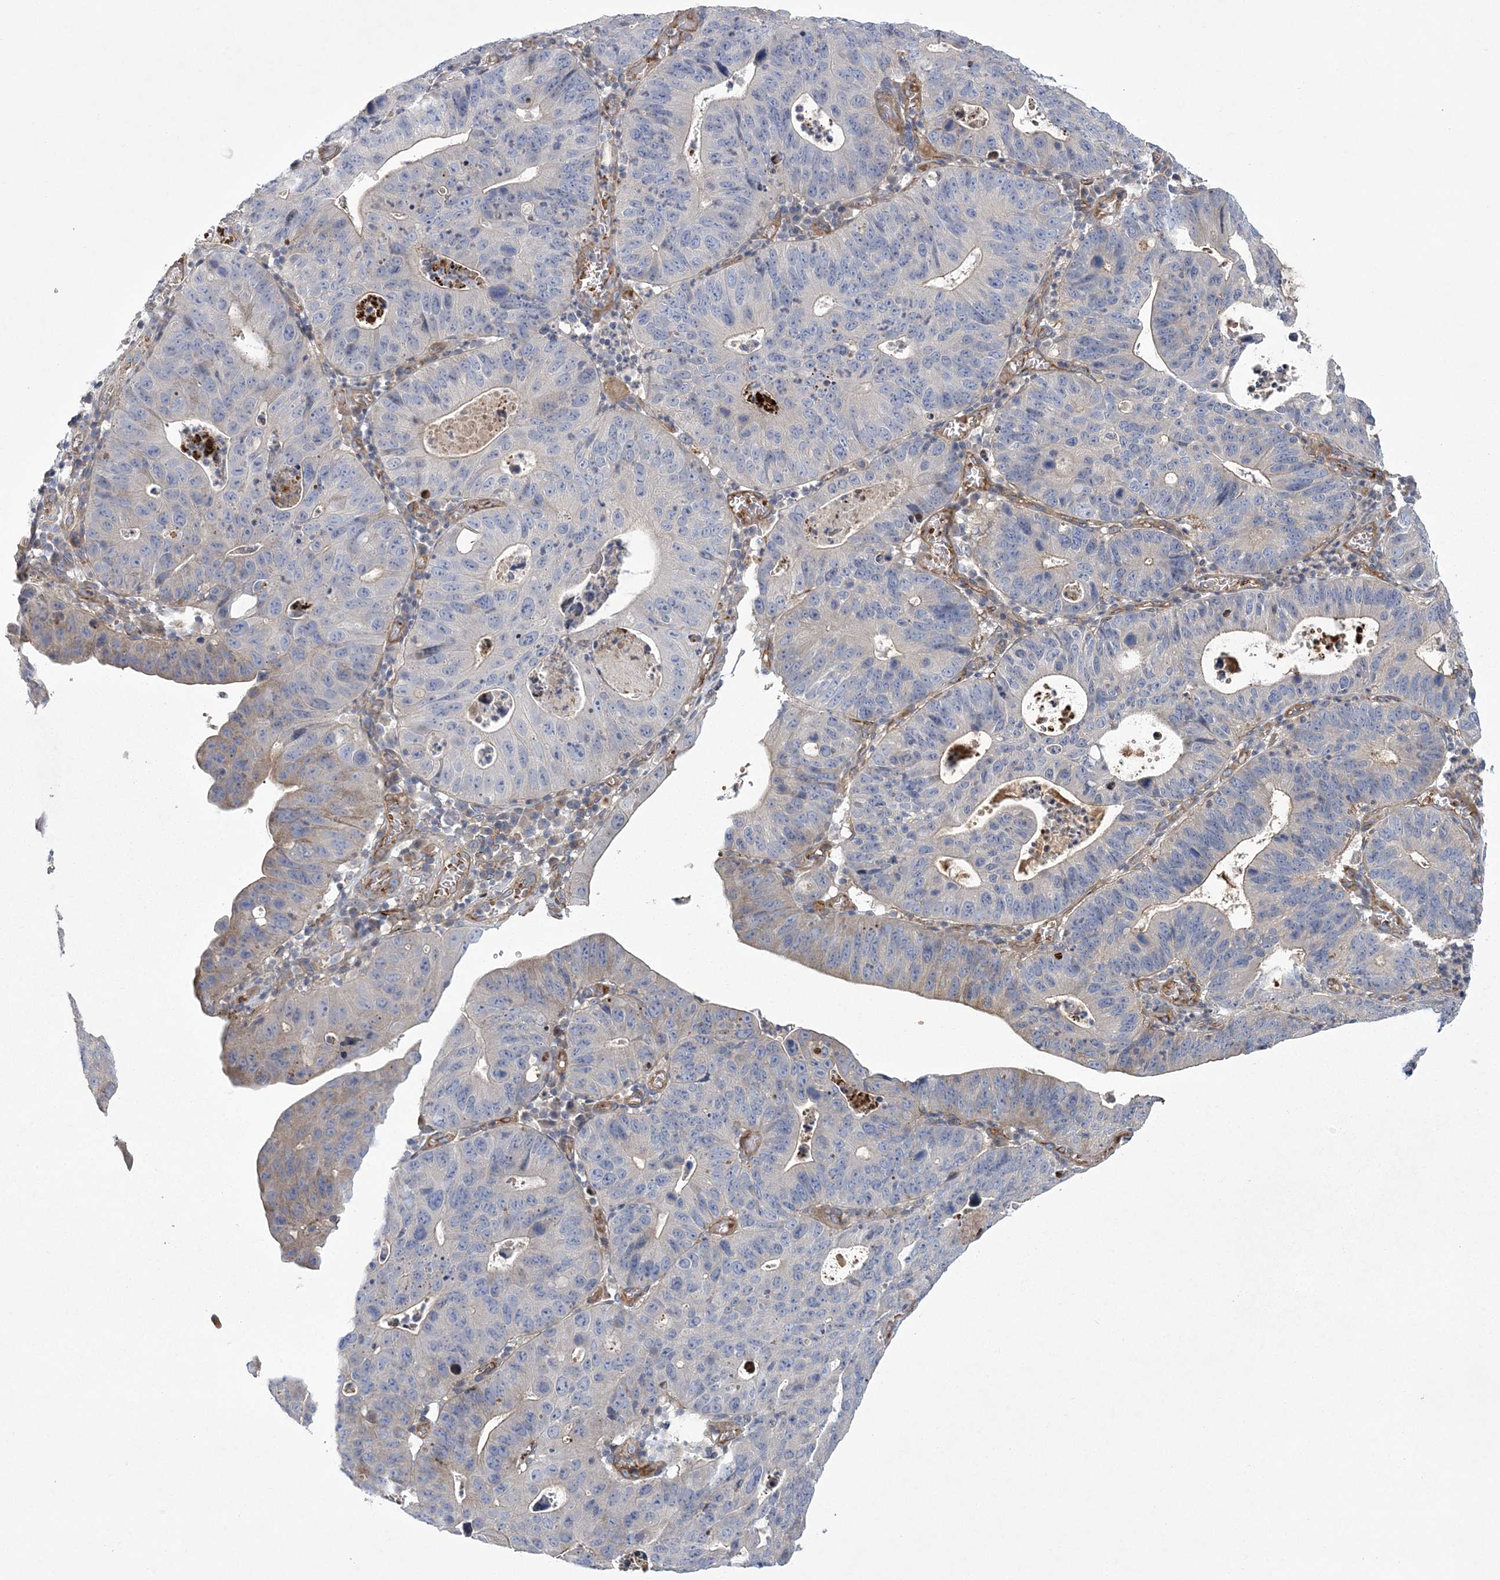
{"staining": {"intensity": "weak", "quantity": "<25%", "location": "cytoplasmic/membranous"}, "tissue": "stomach cancer", "cell_type": "Tumor cells", "image_type": "cancer", "snomed": [{"axis": "morphology", "description": "Adenocarcinoma, NOS"}, {"axis": "topography", "description": "Stomach"}], "caption": "This is an IHC image of human stomach cancer. There is no expression in tumor cells.", "gene": "CALN1", "patient": {"sex": "male", "age": 59}}